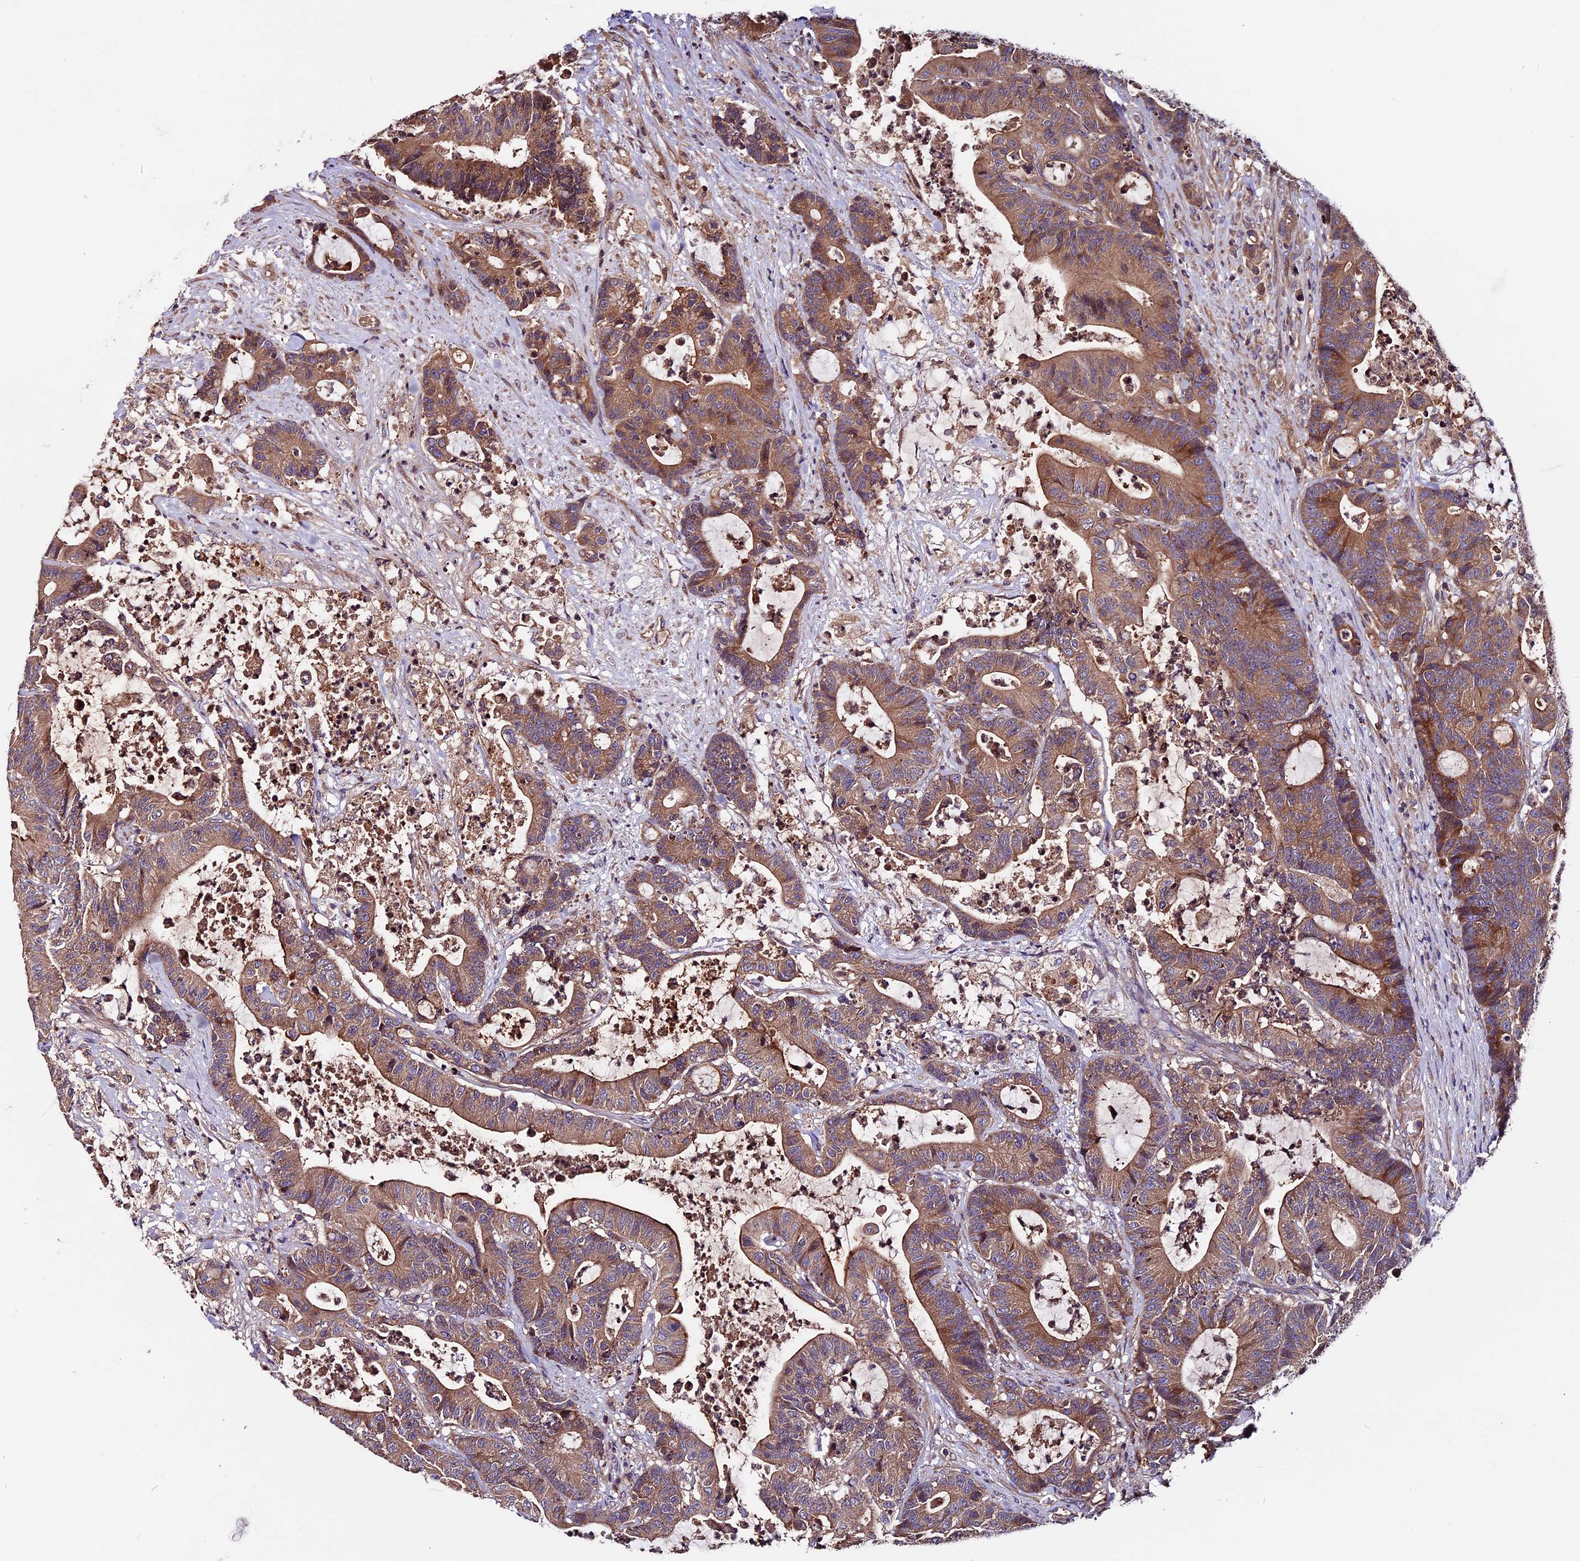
{"staining": {"intensity": "moderate", "quantity": ">75%", "location": "cytoplasmic/membranous"}, "tissue": "colorectal cancer", "cell_type": "Tumor cells", "image_type": "cancer", "snomed": [{"axis": "morphology", "description": "Adenocarcinoma, NOS"}, {"axis": "topography", "description": "Colon"}], "caption": "Colorectal cancer stained for a protein (brown) displays moderate cytoplasmic/membranous positive positivity in approximately >75% of tumor cells.", "gene": "ZNF598", "patient": {"sex": "female", "age": 84}}